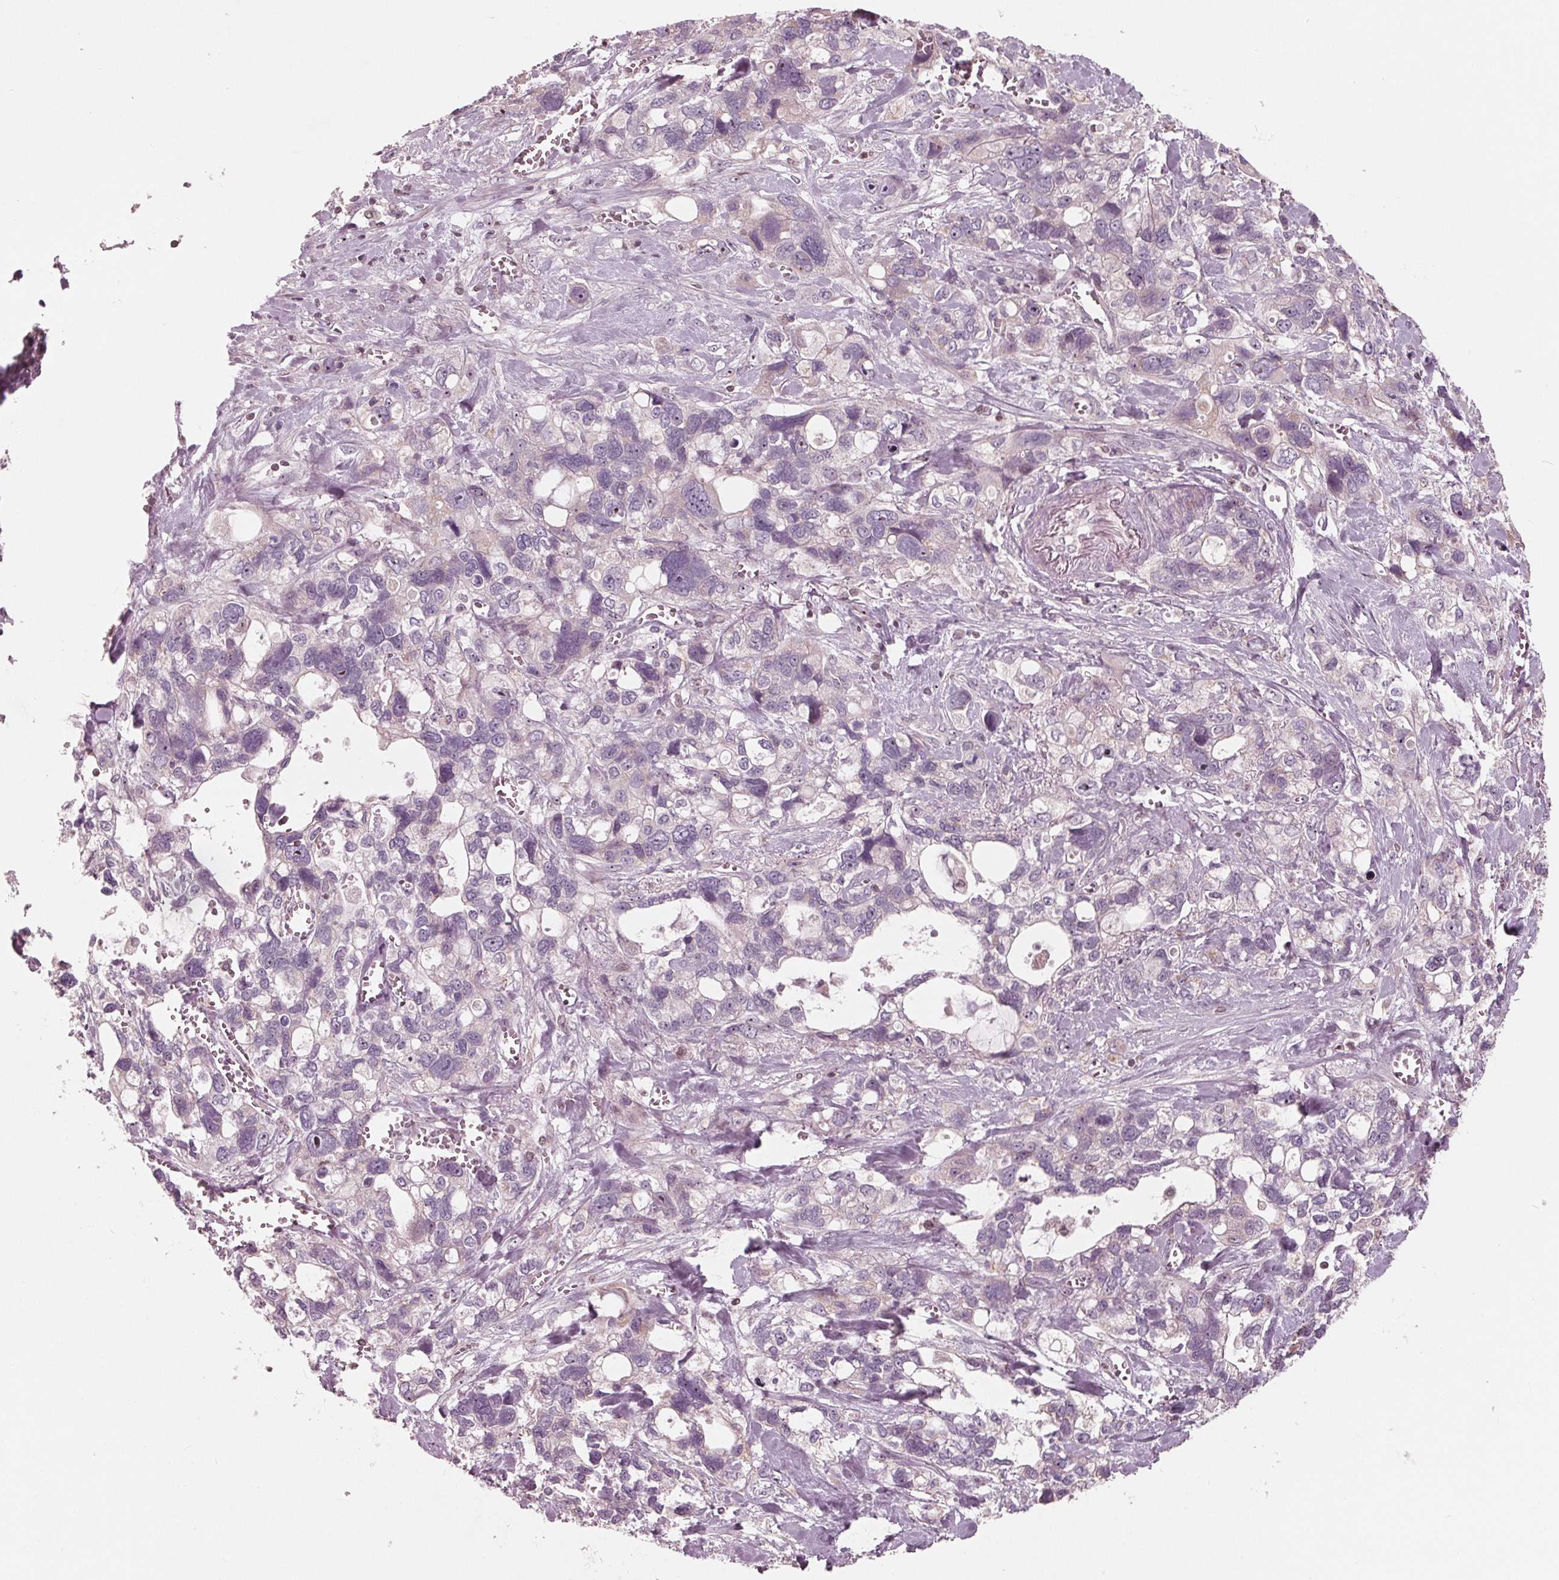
{"staining": {"intensity": "negative", "quantity": "none", "location": "none"}, "tissue": "stomach cancer", "cell_type": "Tumor cells", "image_type": "cancer", "snomed": [{"axis": "morphology", "description": "Adenocarcinoma, NOS"}, {"axis": "topography", "description": "Stomach, upper"}], "caption": "A photomicrograph of stomach cancer (adenocarcinoma) stained for a protein exhibits no brown staining in tumor cells.", "gene": "NUP210", "patient": {"sex": "female", "age": 81}}